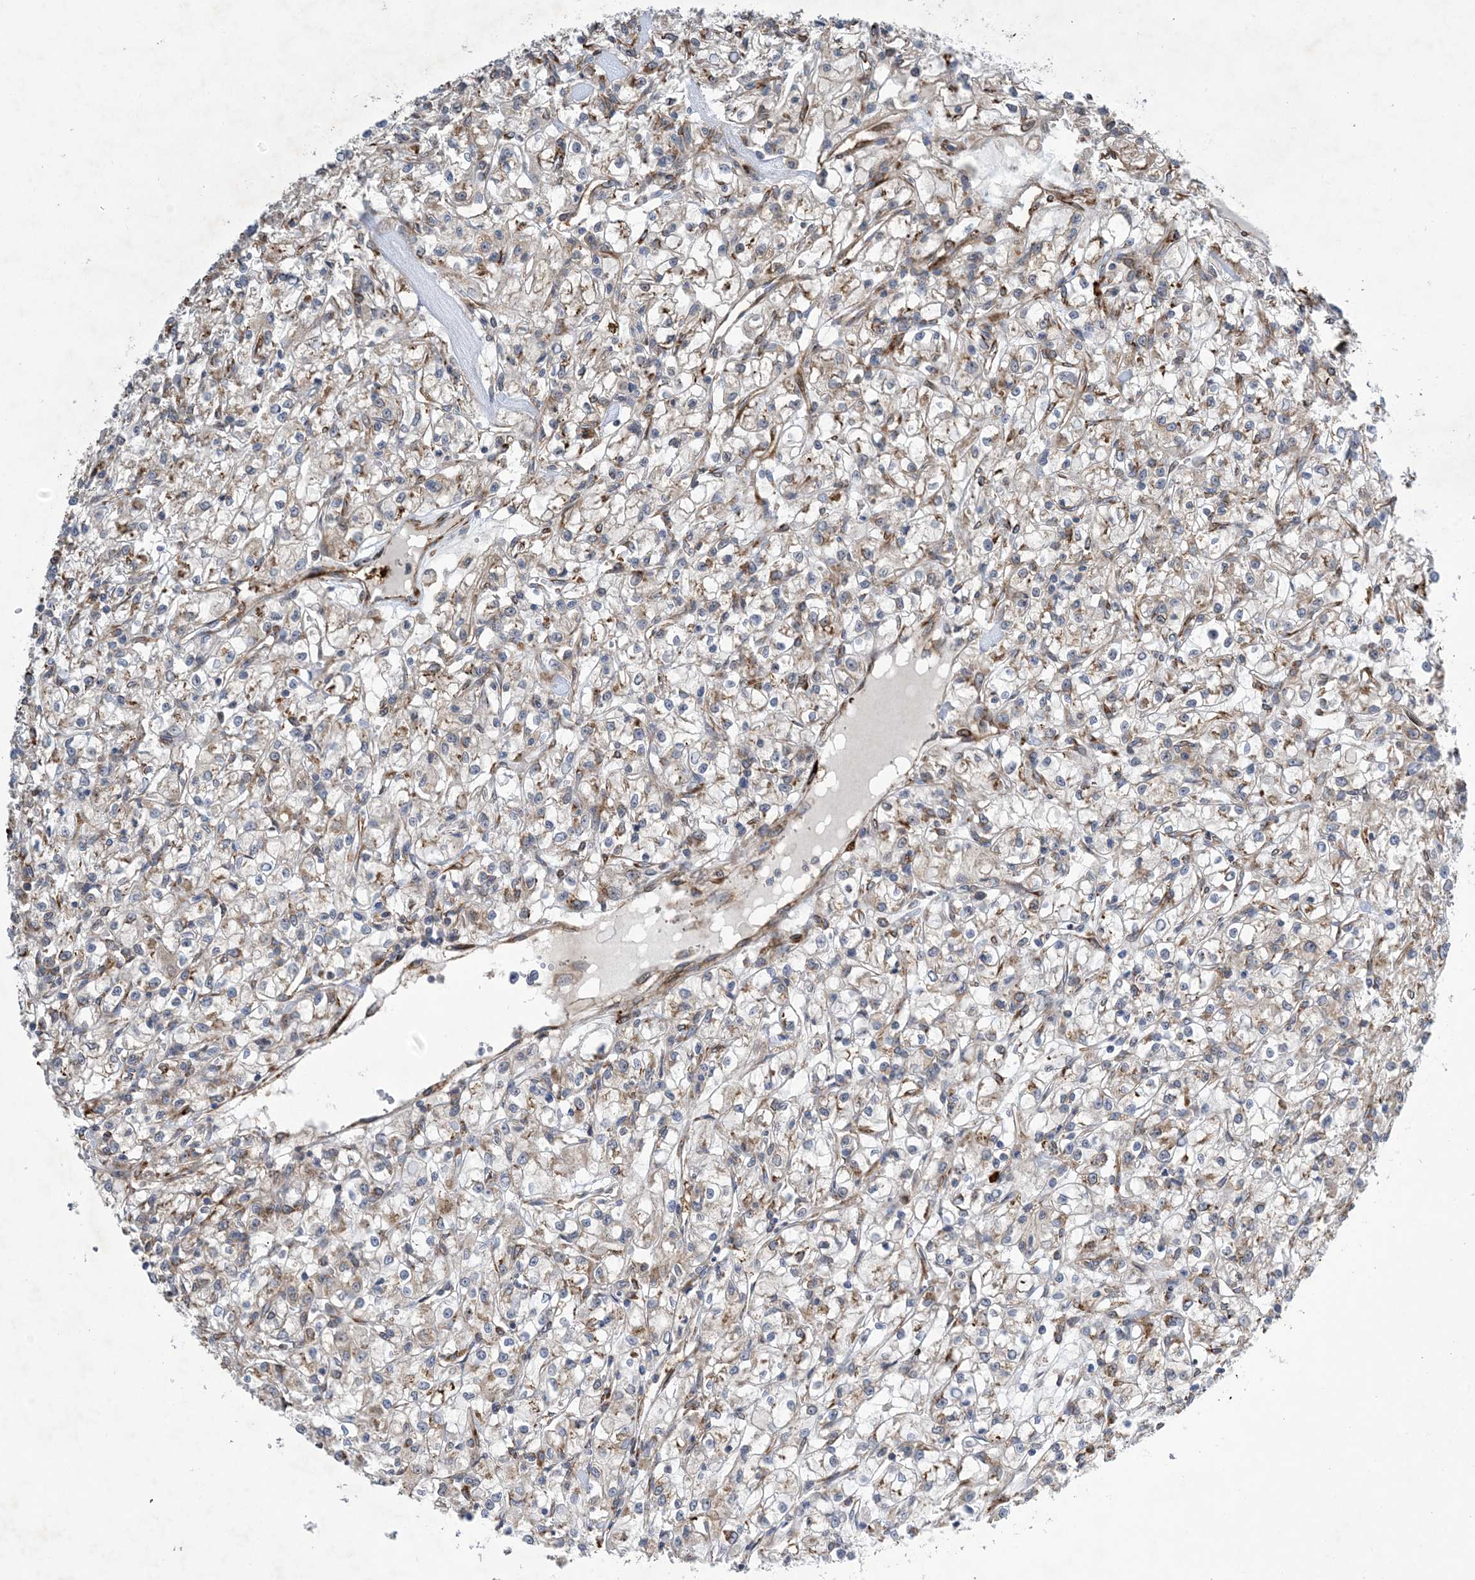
{"staining": {"intensity": "weak", "quantity": "25%-75%", "location": "cytoplasmic/membranous"}, "tissue": "renal cancer", "cell_type": "Tumor cells", "image_type": "cancer", "snomed": [{"axis": "morphology", "description": "Adenocarcinoma, NOS"}, {"axis": "topography", "description": "Kidney"}], "caption": "A histopathology image showing weak cytoplasmic/membranous expression in approximately 25%-75% of tumor cells in renal cancer (adenocarcinoma), as visualized by brown immunohistochemical staining.", "gene": "ZBTB45", "patient": {"sex": "female", "age": 59}}